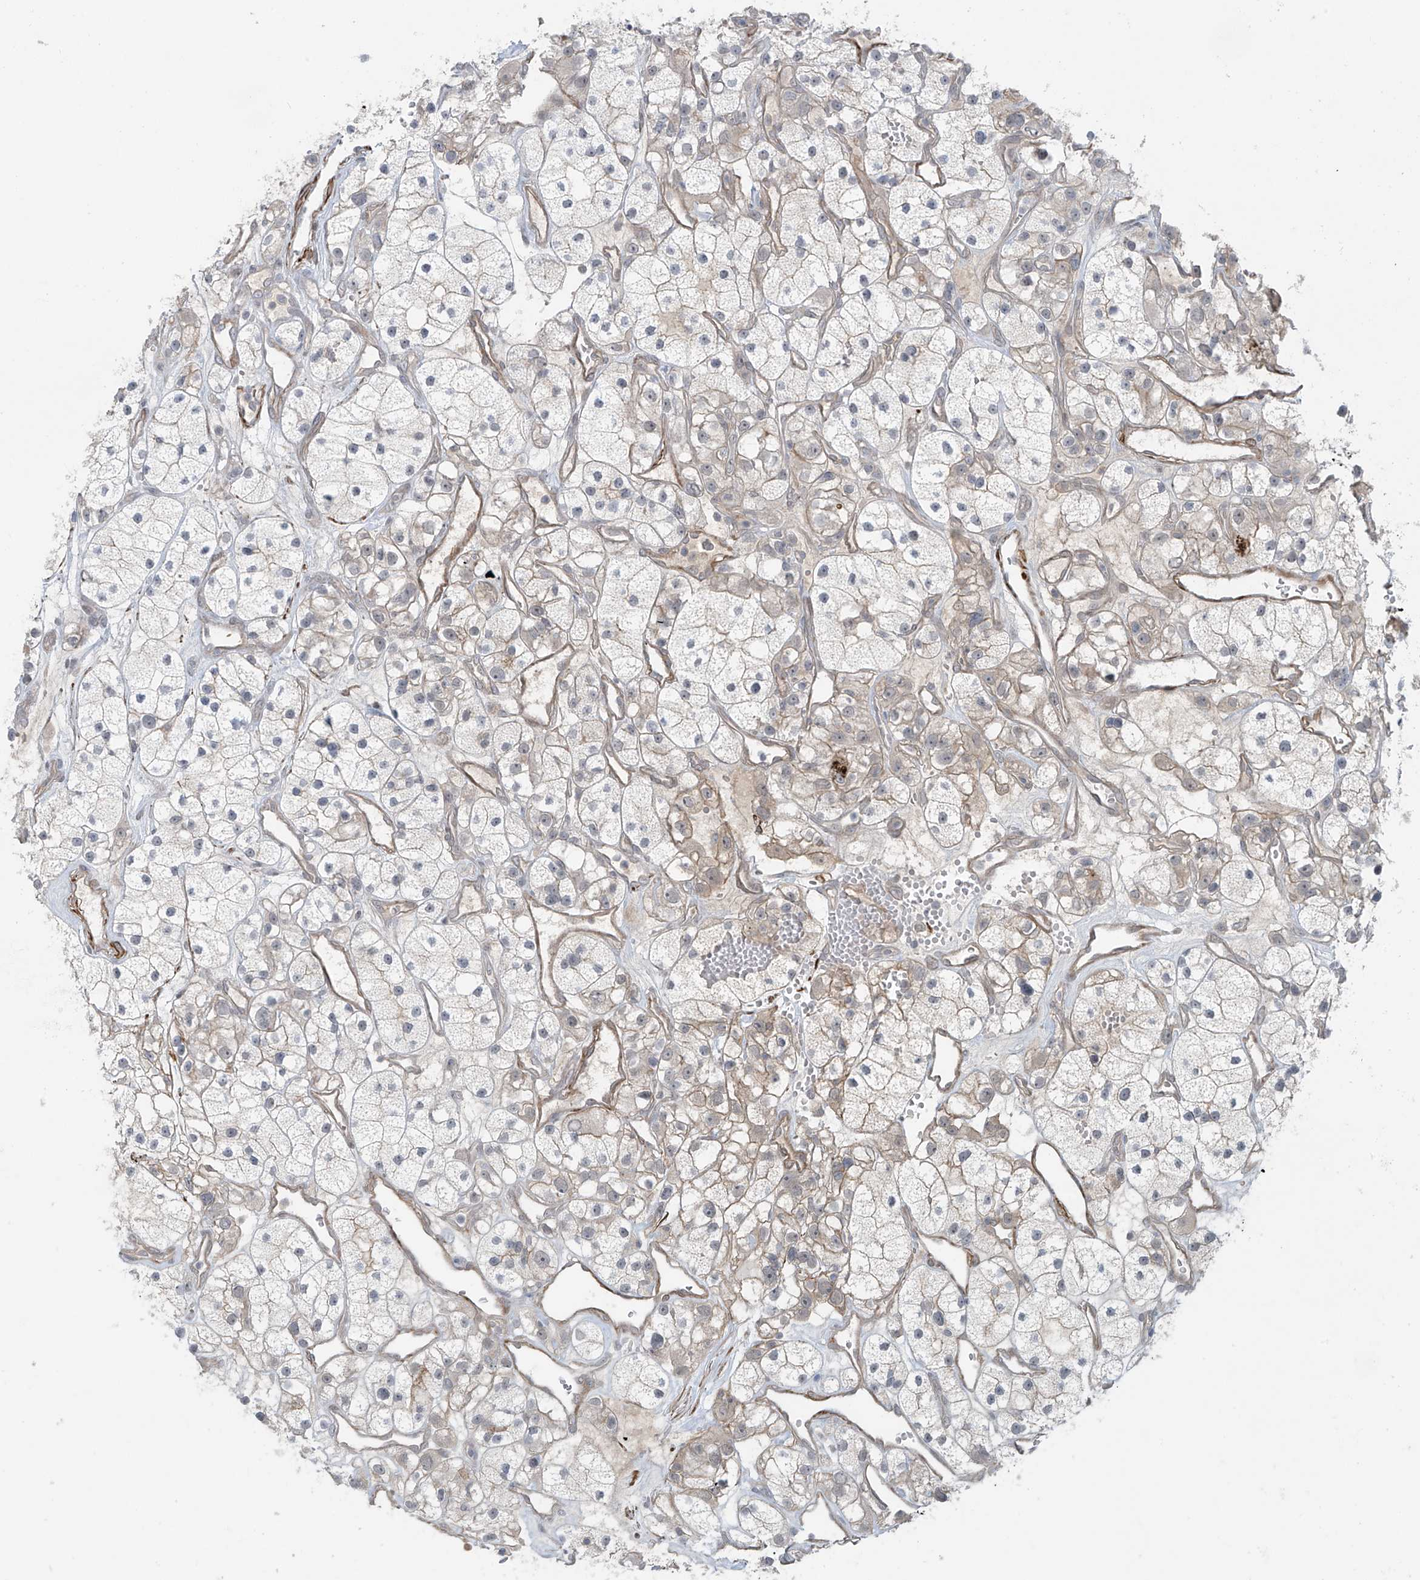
{"staining": {"intensity": "weak", "quantity": "<25%", "location": "cytoplasmic/membranous"}, "tissue": "renal cancer", "cell_type": "Tumor cells", "image_type": "cancer", "snomed": [{"axis": "morphology", "description": "Adenocarcinoma, NOS"}, {"axis": "topography", "description": "Kidney"}], "caption": "An IHC image of adenocarcinoma (renal) is shown. There is no staining in tumor cells of adenocarcinoma (renal).", "gene": "RASGEF1A", "patient": {"sex": "female", "age": 57}}